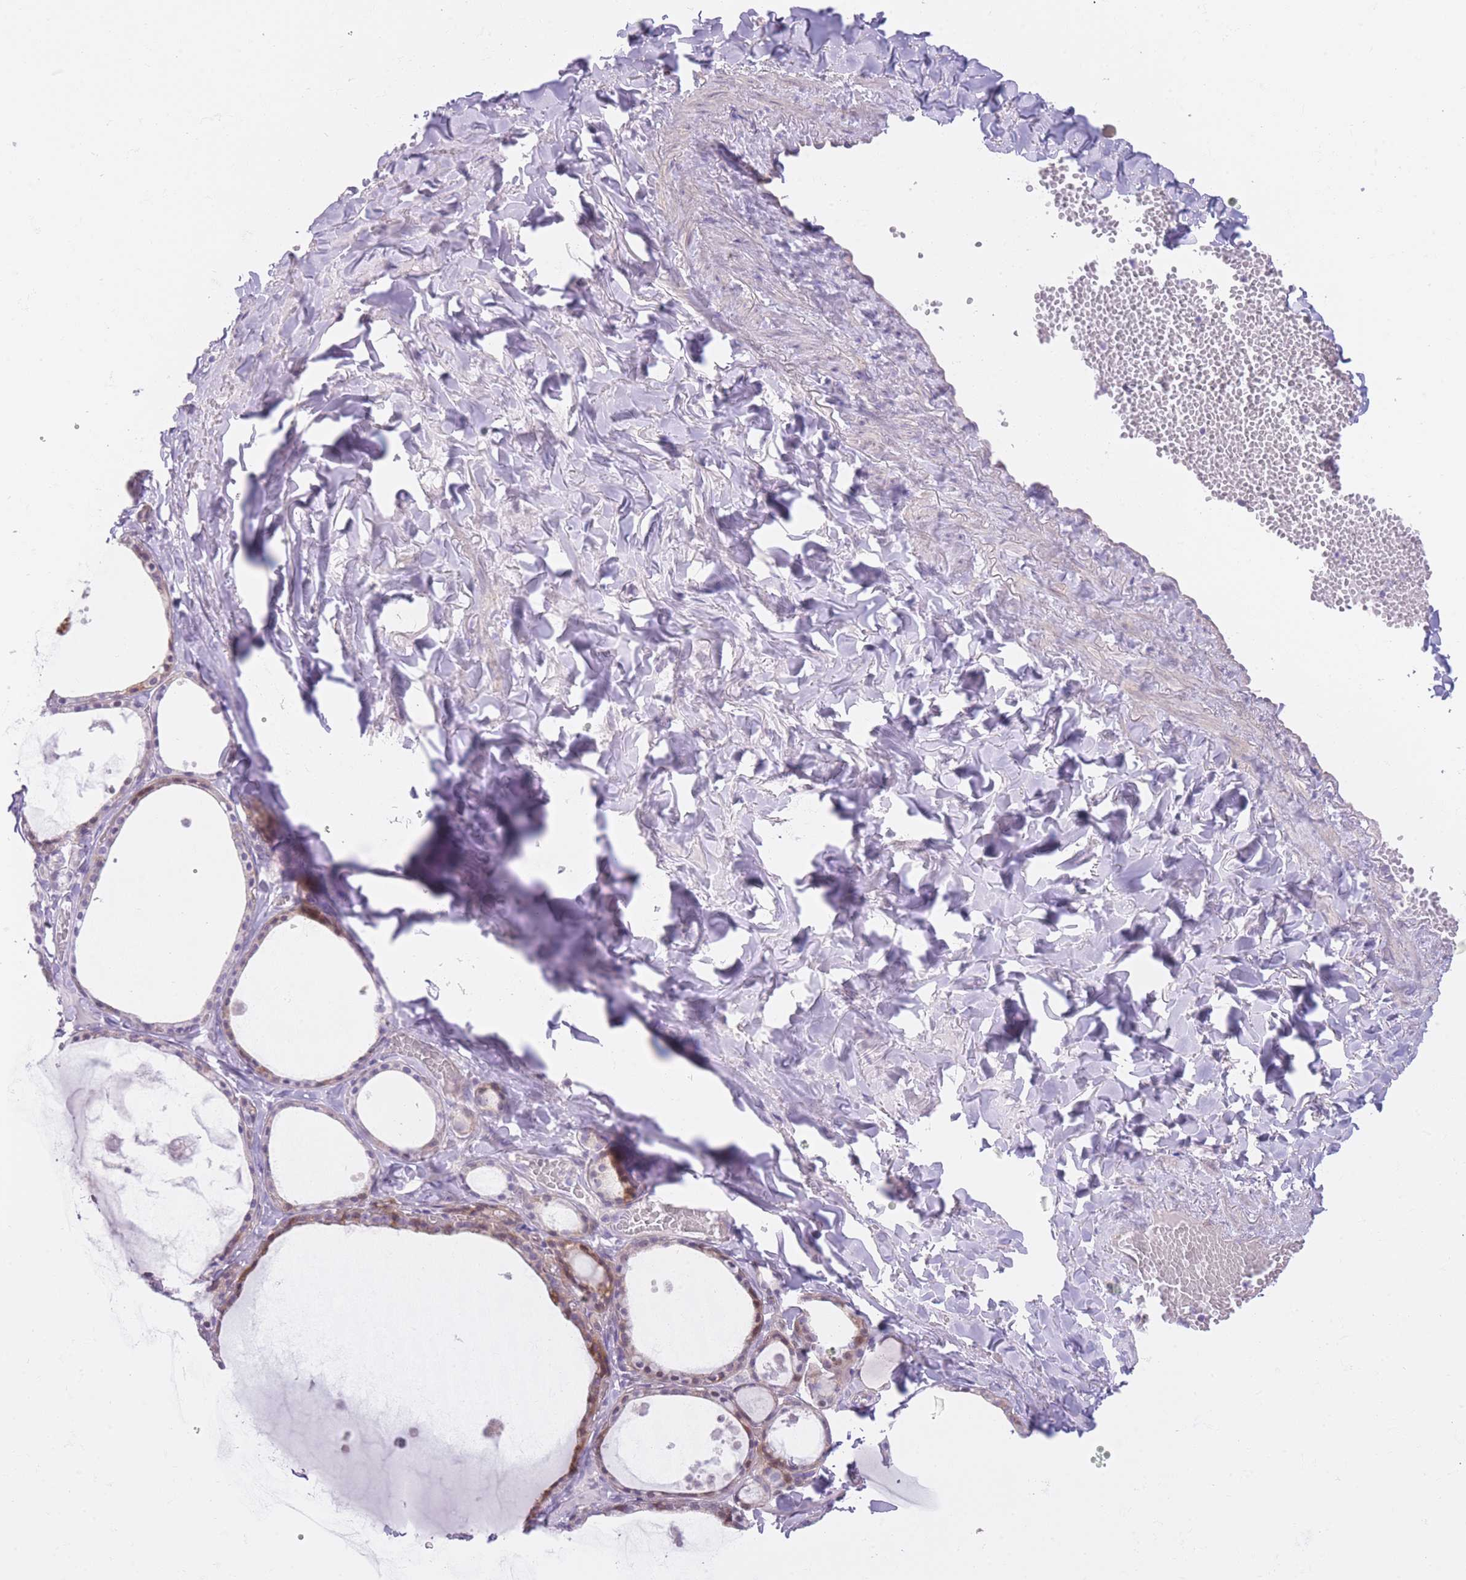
{"staining": {"intensity": "weak", "quantity": "<25%", "location": "cytoplasmic/membranous"}, "tissue": "thyroid gland", "cell_type": "Glandular cells", "image_type": "normal", "snomed": [{"axis": "morphology", "description": "Normal tissue, NOS"}, {"axis": "topography", "description": "Thyroid gland"}], "caption": "High power microscopy image of an immunohistochemistry (IHC) micrograph of benign thyroid gland, revealing no significant positivity in glandular cells.", "gene": "IMPG1", "patient": {"sex": "male", "age": 56}}